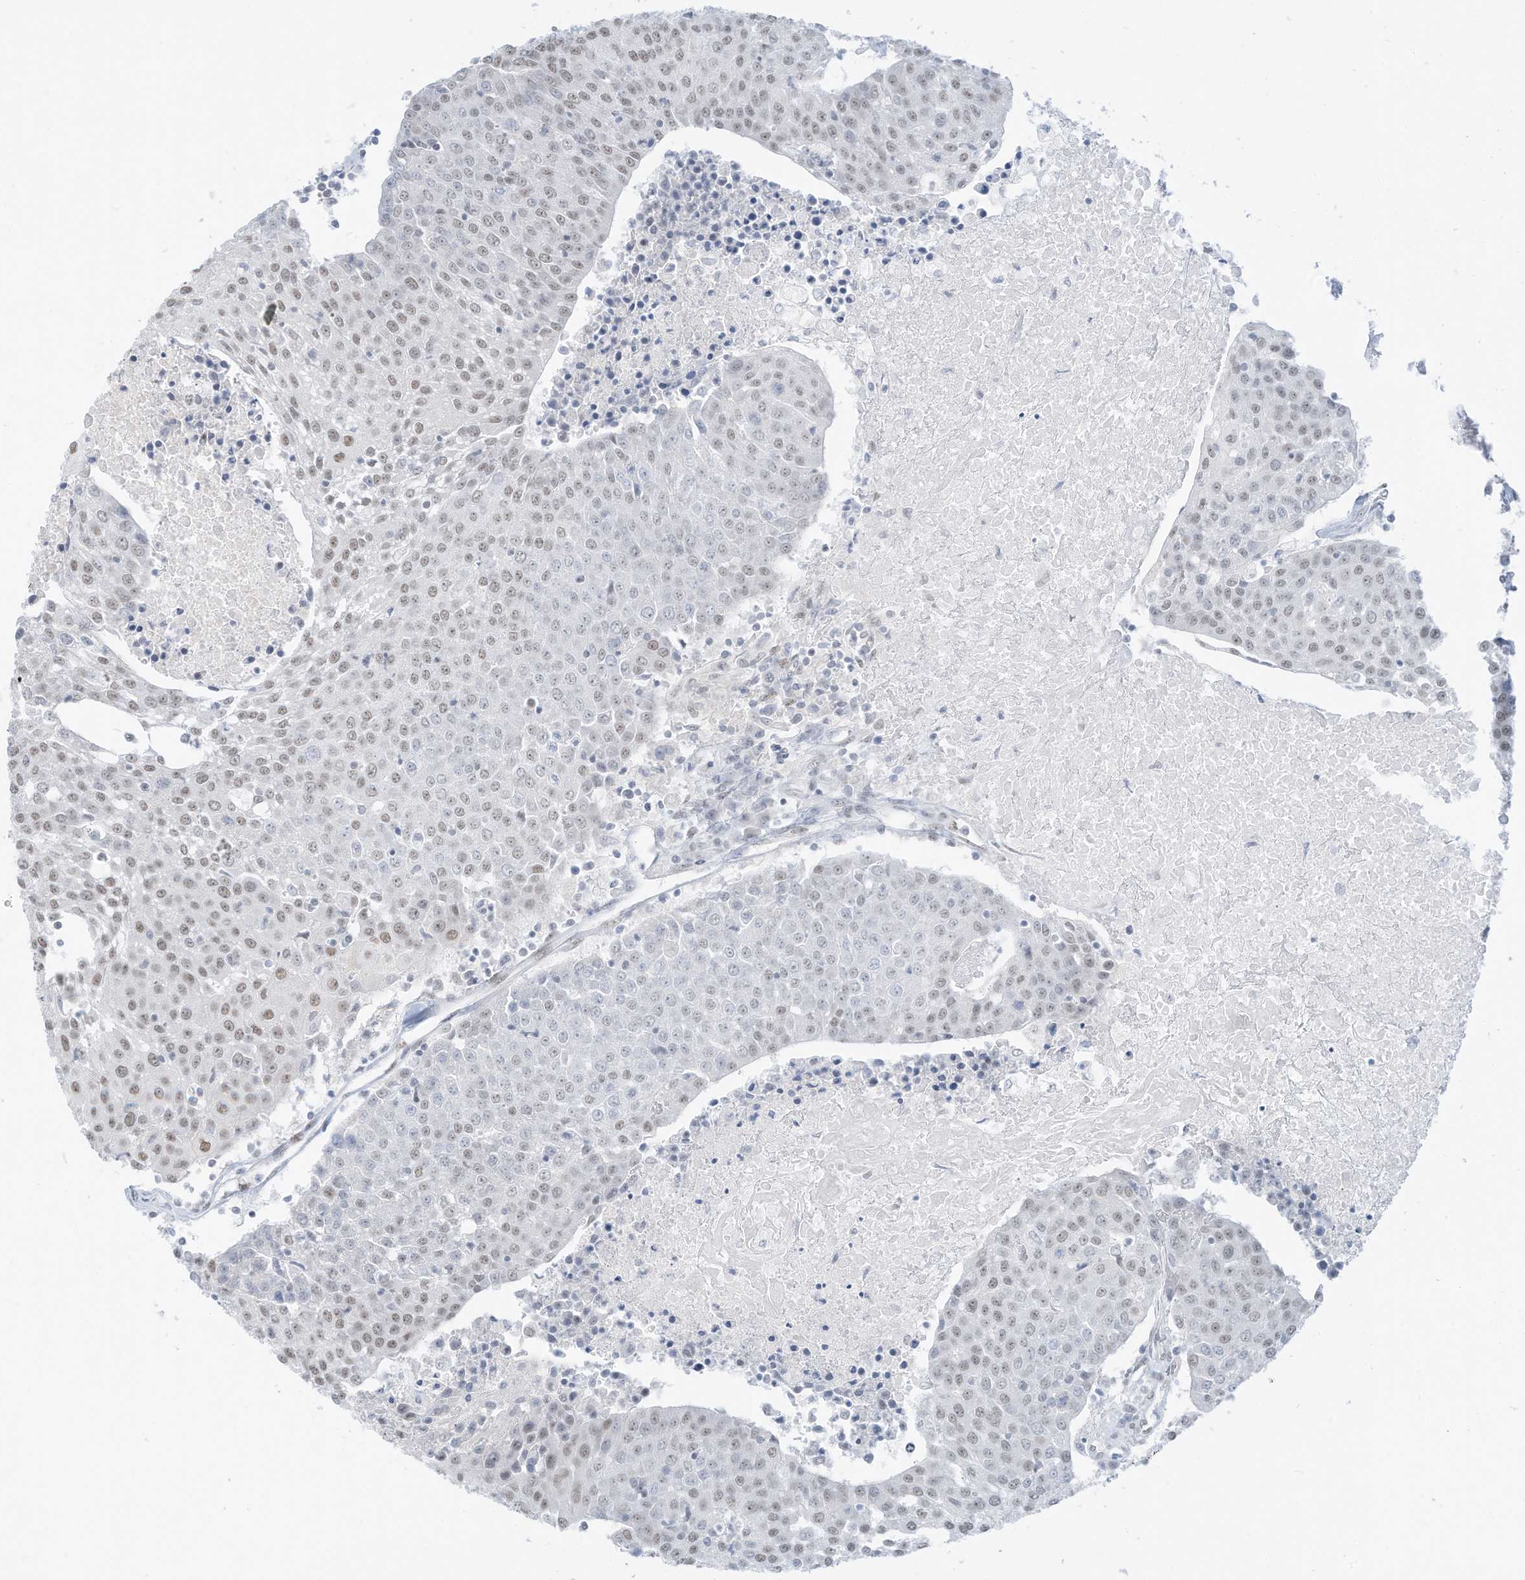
{"staining": {"intensity": "weak", "quantity": "25%-75%", "location": "nuclear"}, "tissue": "urothelial cancer", "cell_type": "Tumor cells", "image_type": "cancer", "snomed": [{"axis": "morphology", "description": "Urothelial carcinoma, High grade"}, {"axis": "topography", "description": "Urinary bladder"}], "caption": "Urothelial cancer stained for a protein demonstrates weak nuclear positivity in tumor cells.", "gene": "PGC", "patient": {"sex": "female", "age": 85}}